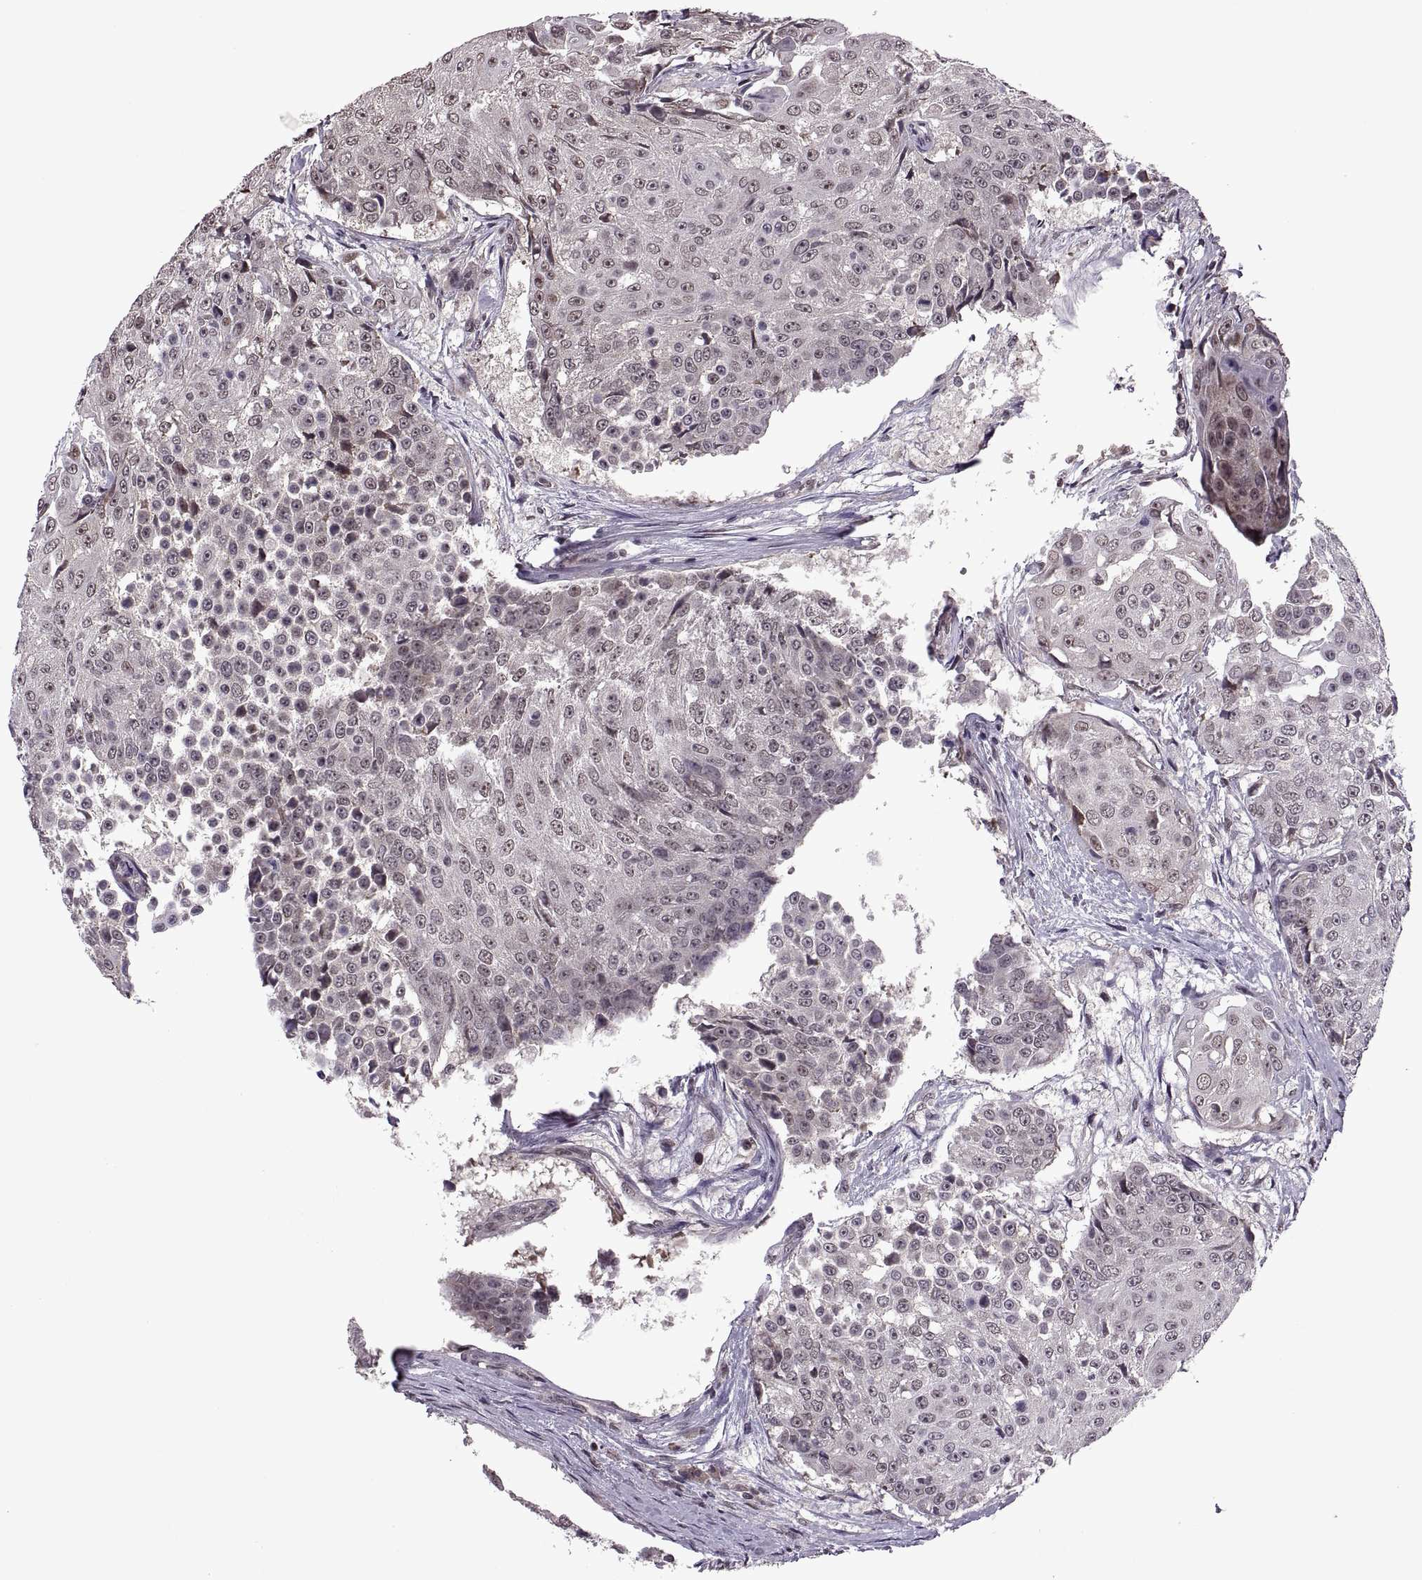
{"staining": {"intensity": "negative", "quantity": "none", "location": "none"}, "tissue": "urothelial cancer", "cell_type": "Tumor cells", "image_type": "cancer", "snomed": [{"axis": "morphology", "description": "Urothelial carcinoma, High grade"}, {"axis": "topography", "description": "Urinary bladder"}], "caption": "Immunohistochemical staining of human high-grade urothelial carcinoma exhibits no significant positivity in tumor cells.", "gene": "INTS3", "patient": {"sex": "female", "age": 63}}